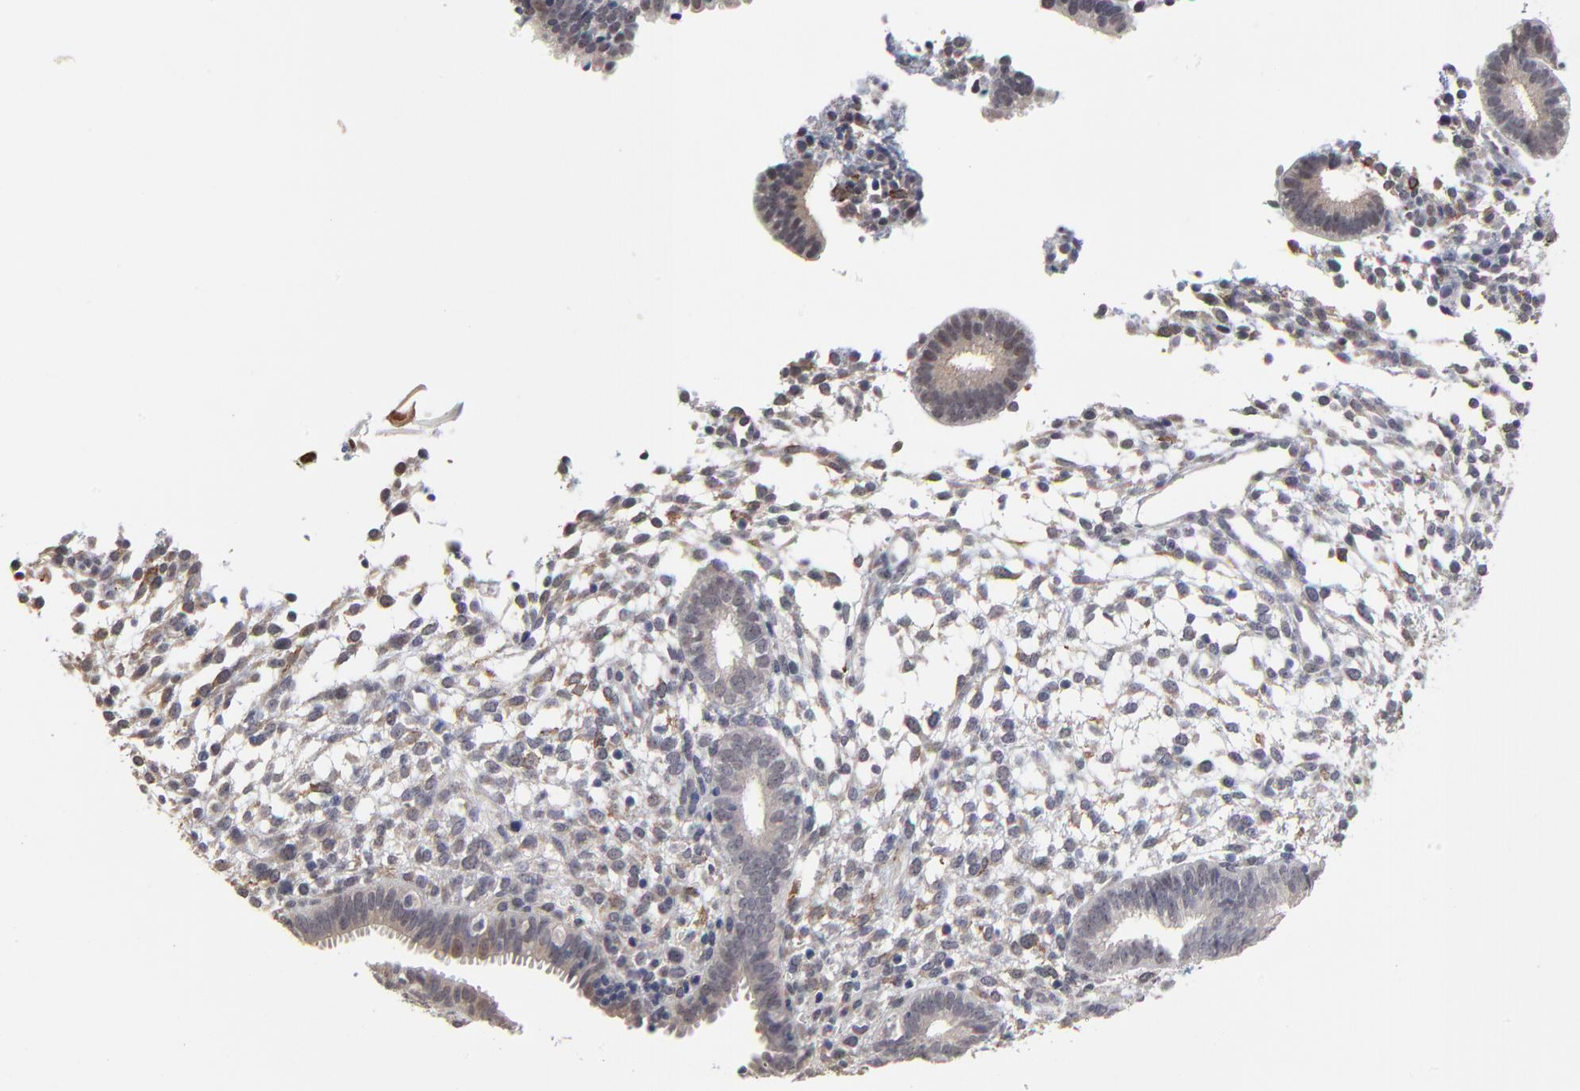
{"staining": {"intensity": "weak", "quantity": "<25%", "location": "cytoplasmic/membranous"}, "tissue": "endometrium", "cell_type": "Cells in endometrial stroma", "image_type": "normal", "snomed": [{"axis": "morphology", "description": "Normal tissue, NOS"}, {"axis": "topography", "description": "Endometrium"}], "caption": "An IHC histopathology image of benign endometrium is shown. There is no staining in cells in endometrial stroma of endometrium.", "gene": "MAGEA10", "patient": {"sex": "female", "age": 35}}